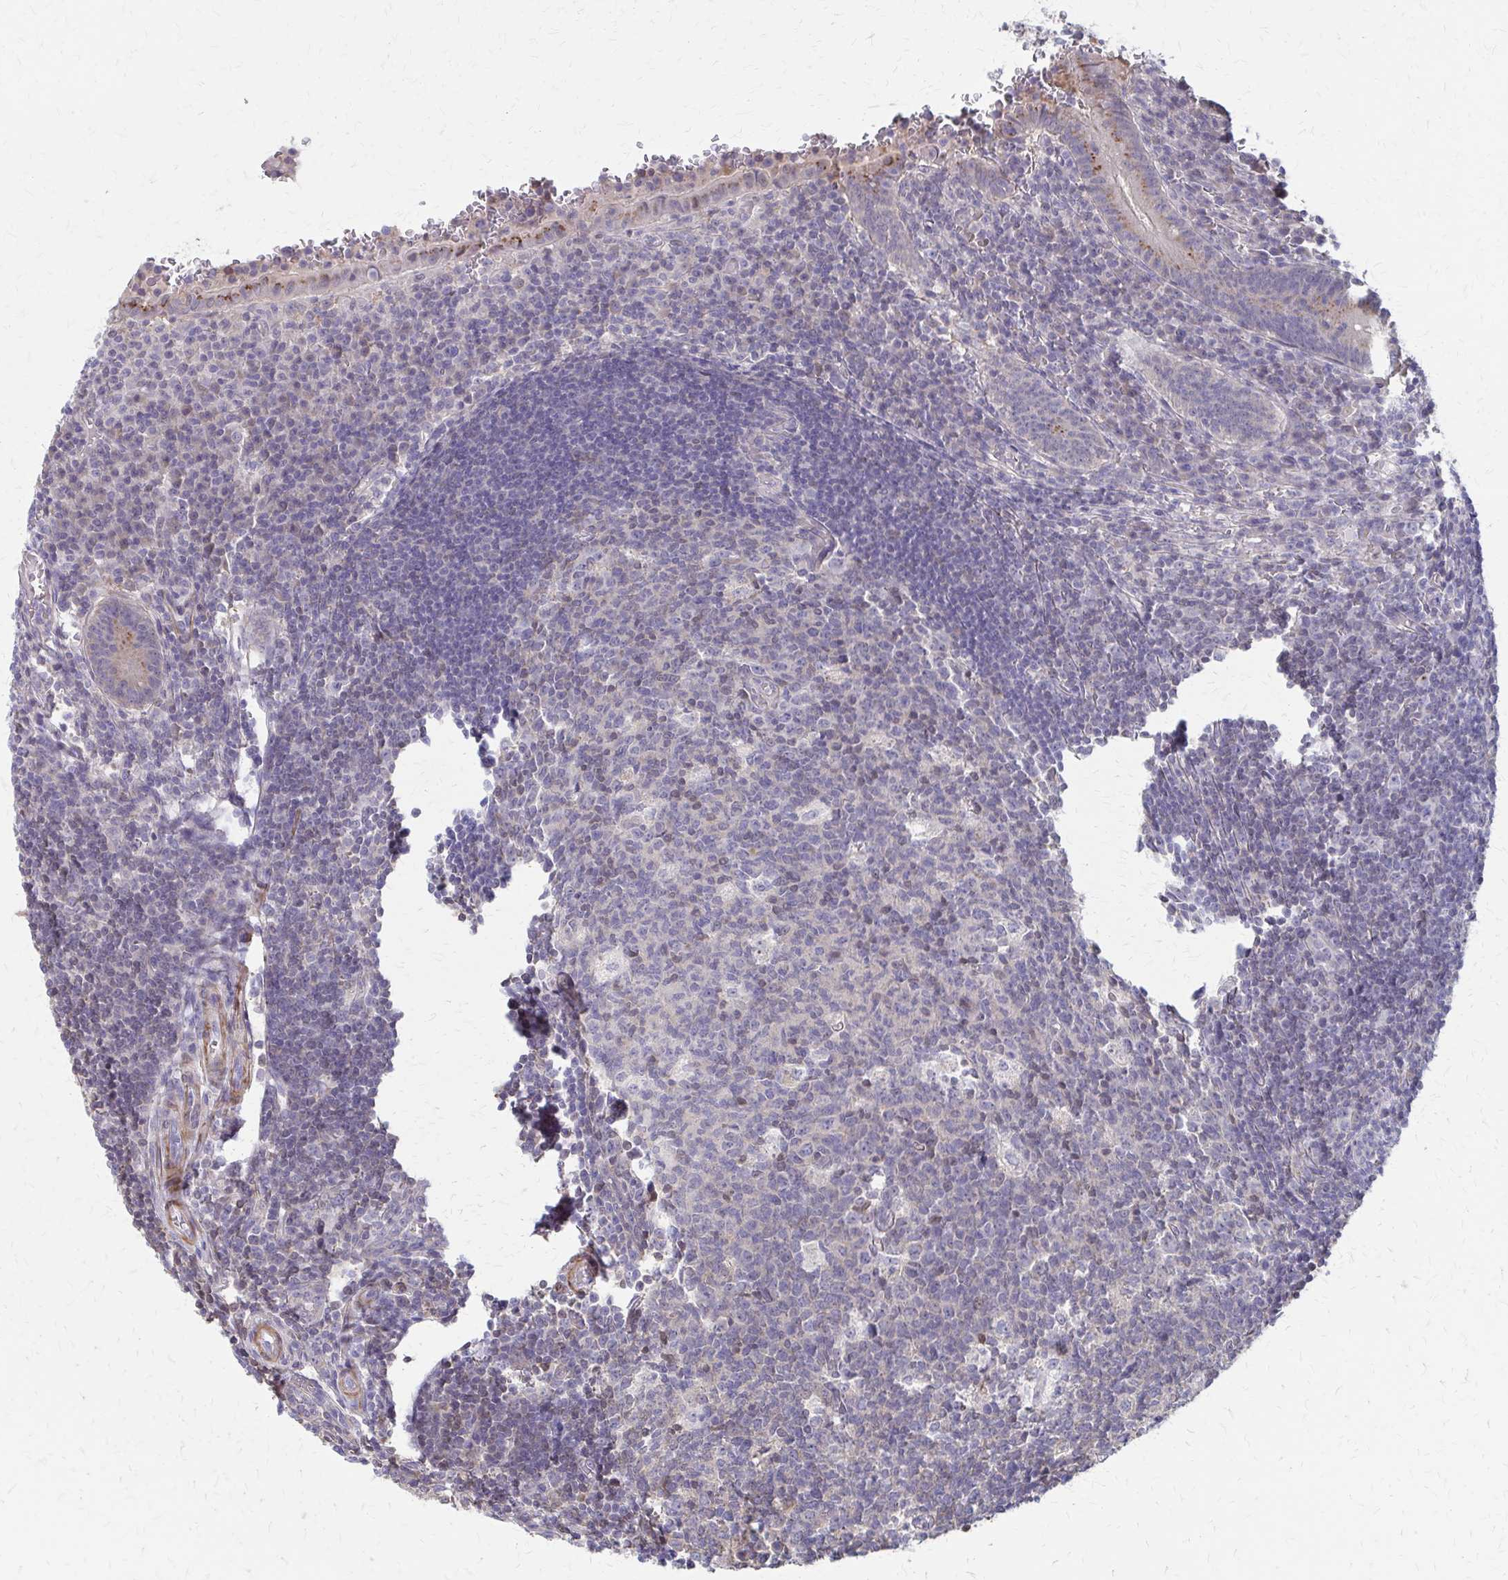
{"staining": {"intensity": "moderate", "quantity": "<25%", "location": "cytoplasmic/membranous"}, "tissue": "appendix", "cell_type": "Glandular cells", "image_type": "normal", "snomed": [{"axis": "morphology", "description": "Normal tissue, NOS"}, {"axis": "topography", "description": "Appendix"}], "caption": "A histopathology image of appendix stained for a protein exhibits moderate cytoplasmic/membranous brown staining in glandular cells.", "gene": "IFI44L", "patient": {"sex": "male", "age": 18}}